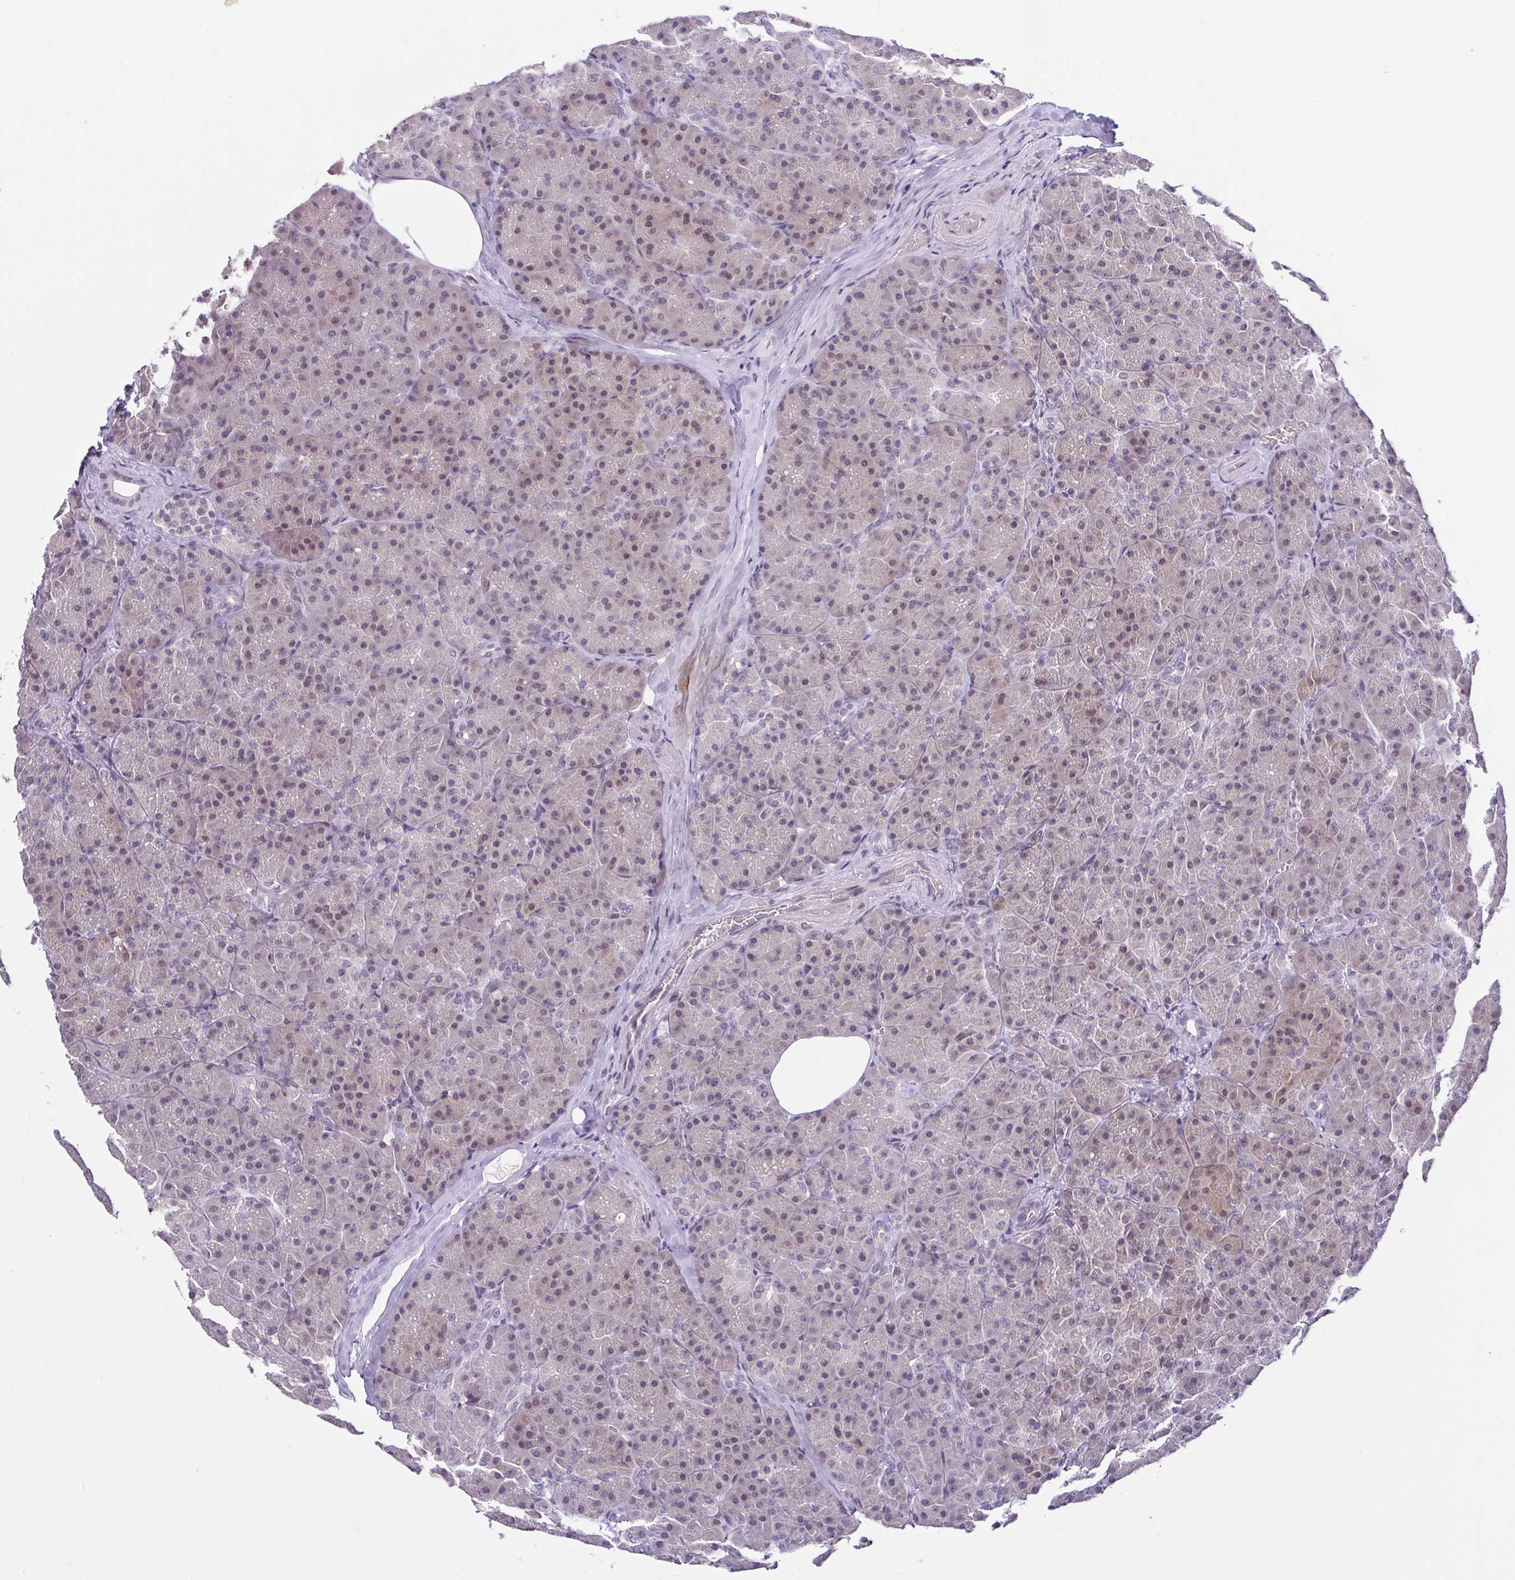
{"staining": {"intensity": "moderate", "quantity": "25%-75%", "location": "nuclear"}, "tissue": "pancreas", "cell_type": "Exocrine glandular cells", "image_type": "normal", "snomed": [{"axis": "morphology", "description": "Normal tissue, NOS"}, {"axis": "topography", "description": "Pancreas"}], "caption": "Pancreas stained with immunohistochemistry (IHC) displays moderate nuclear positivity in about 25%-75% of exocrine glandular cells.", "gene": "RBM3", "patient": {"sex": "male", "age": 57}}